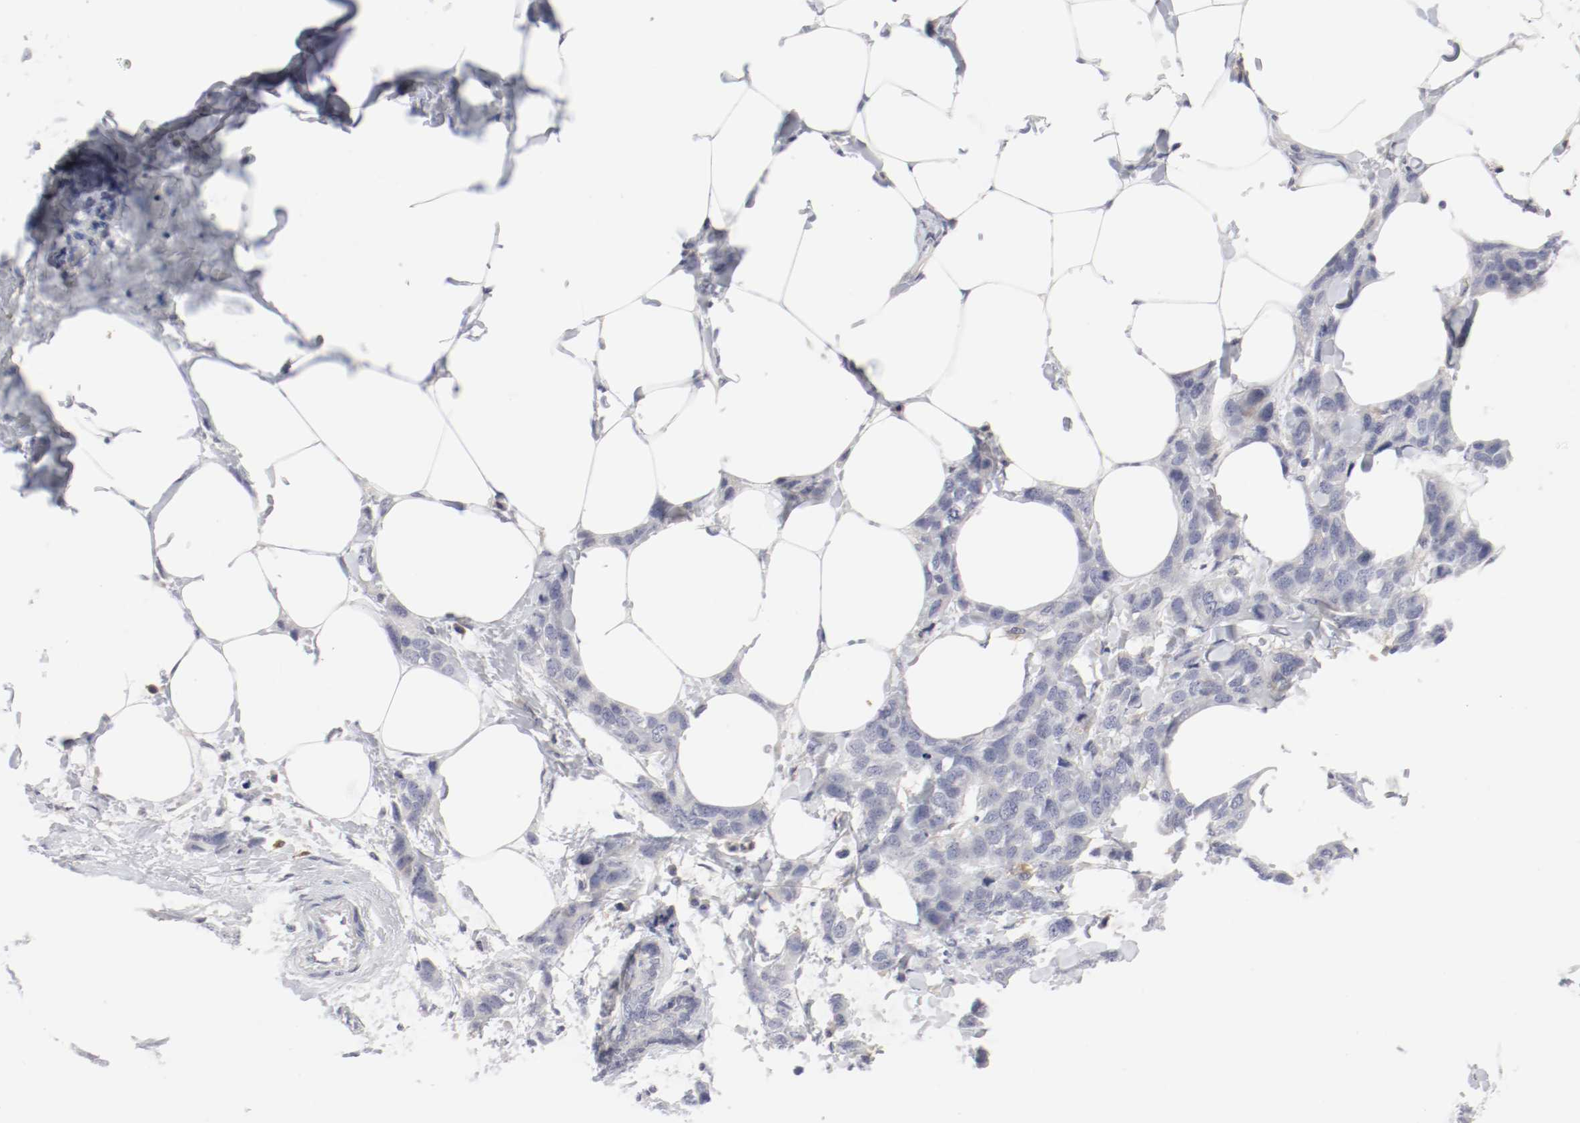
{"staining": {"intensity": "negative", "quantity": "none", "location": "none"}, "tissue": "breast cancer", "cell_type": "Tumor cells", "image_type": "cancer", "snomed": [{"axis": "morphology", "description": "Normal tissue, NOS"}, {"axis": "morphology", "description": "Duct carcinoma"}, {"axis": "topography", "description": "Breast"}], "caption": "Breast cancer (invasive ductal carcinoma) stained for a protein using immunohistochemistry demonstrates no expression tumor cells.", "gene": "ITGAX", "patient": {"sex": "female", "age": 50}}